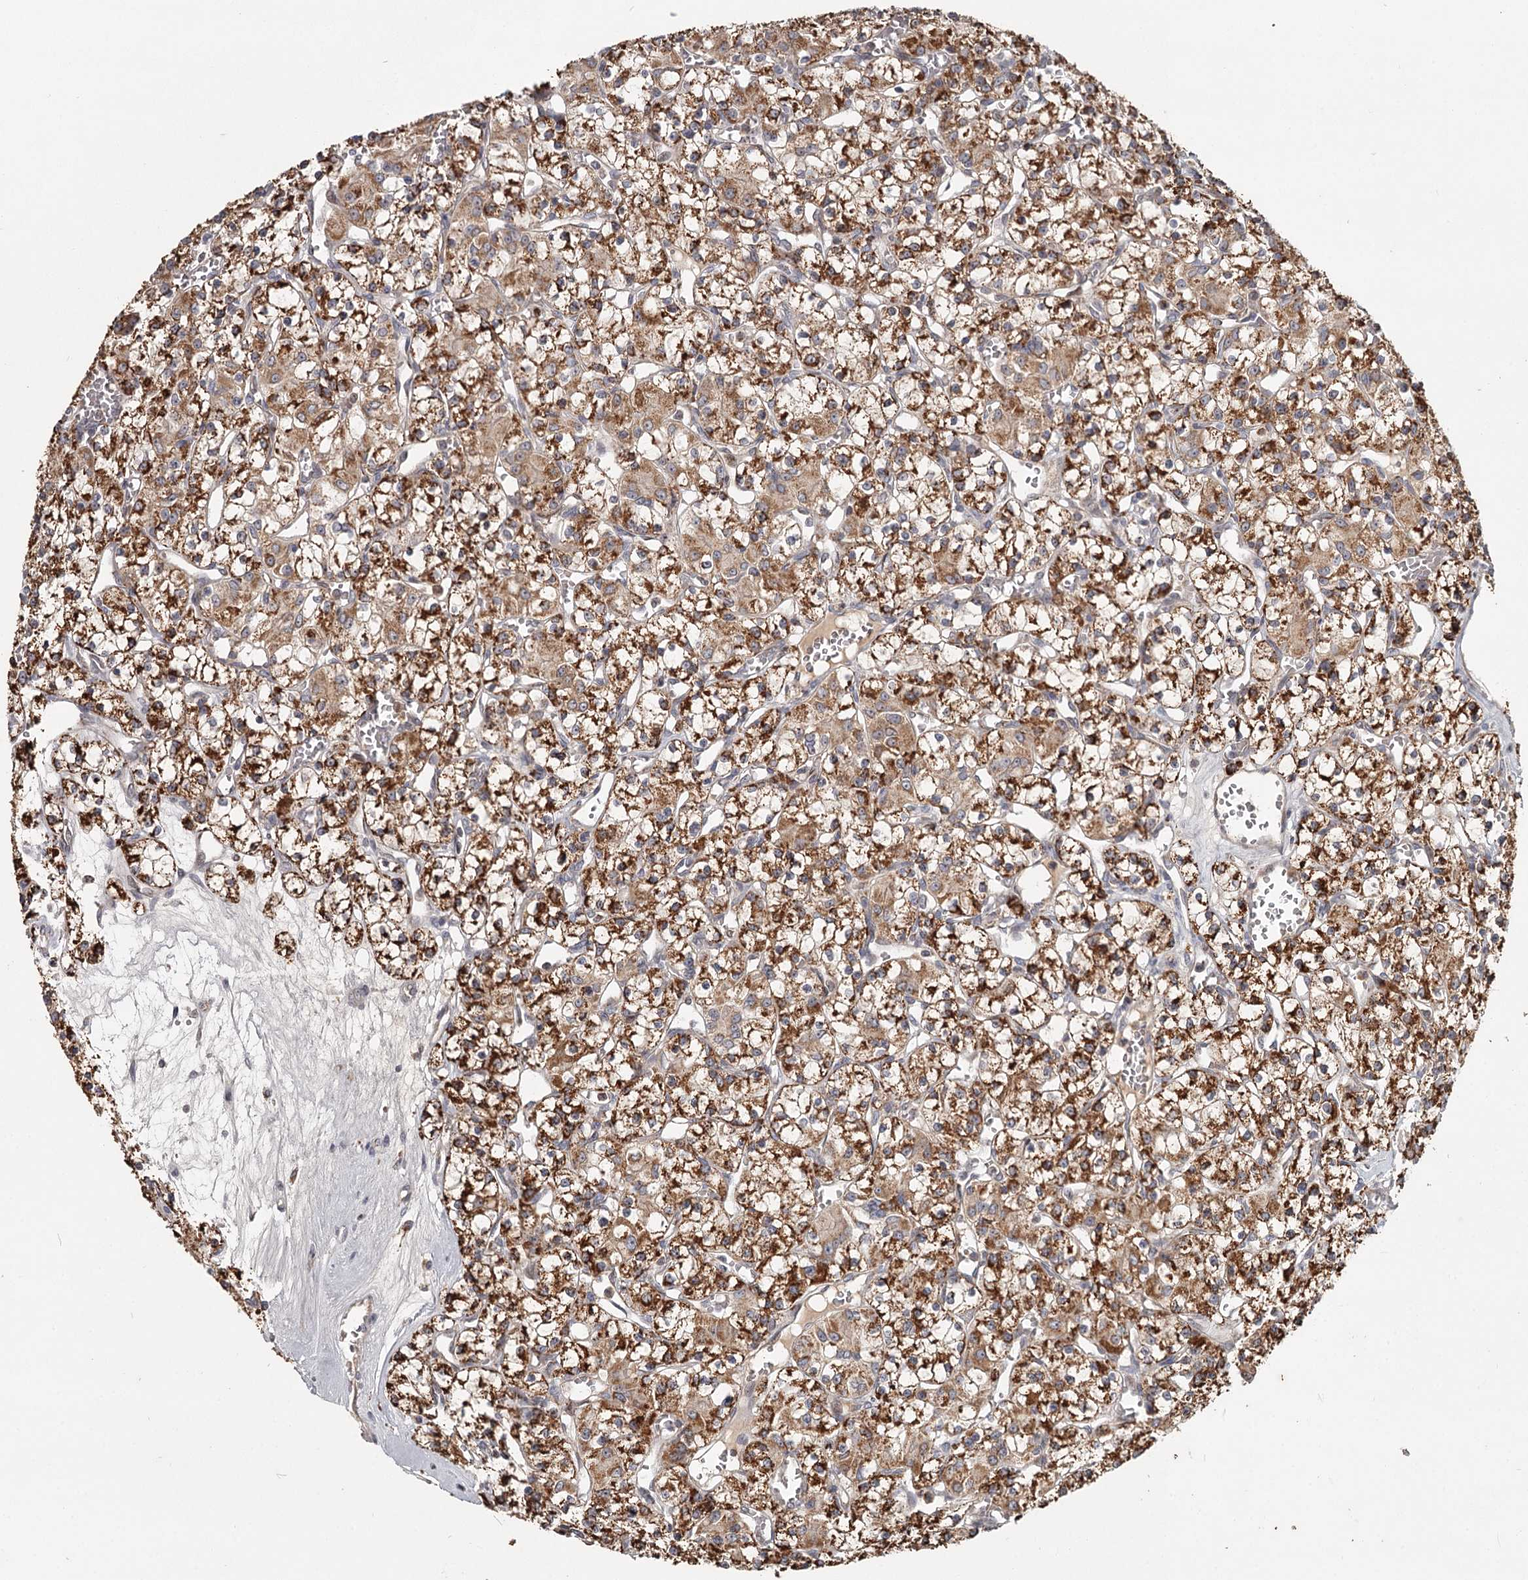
{"staining": {"intensity": "strong", "quantity": ">75%", "location": "cytoplasmic/membranous"}, "tissue": "renal cancer", "cell_type": "Tumor cells", "image_type": "cancer", "snomed": [{"axis": "morphology", "description": "Adenocarcinoma, NOS"}, {"axis": "topography", "description": "Kidney"}], "caption": "IHC image of human renal cancer stained for a protein (brown), which displays high levels of strong cytoplasmic/membranous staining in approximately >75% of tumor cells.", "gene": "CDC123", "patient": {"sex": "female", "age": 59}}